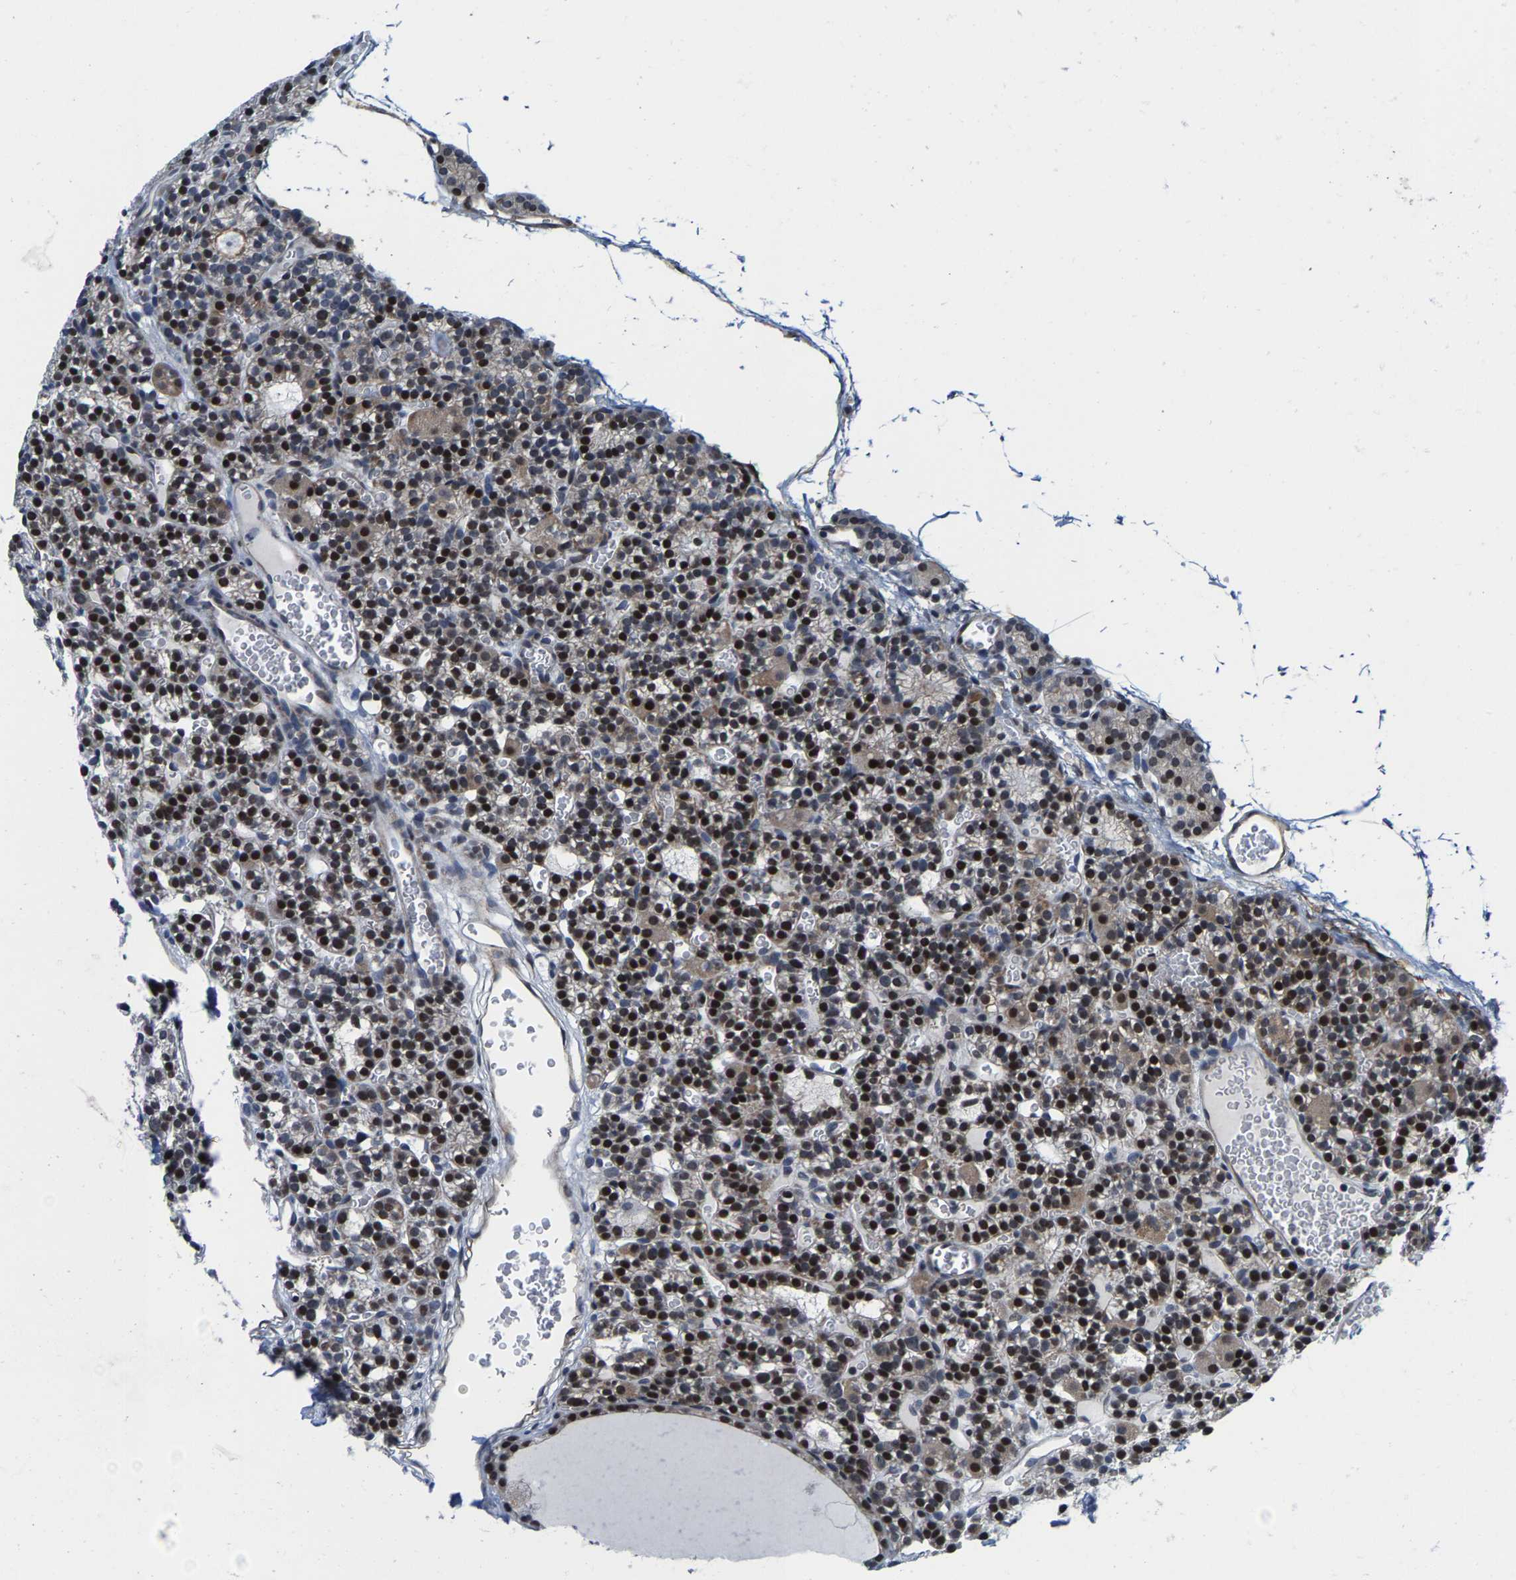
{"staining": {"intensity": "strong", "quantity": ">75%", "location": "nuclear"}, "tissue": "parathyroid gland", "cell_type": "Glandular cells", "image_type": "normal", "snomed": [{"axis": "morphology", "description": "Normal tissue, NOS"}, {"axis": "morphology", "description": "Adenoma, NOS"}, {"axis": "topography", "description": "Parathyroid gland"}], "caption": "Brown immunohistochemical staining in normal human parathyroid gland exhibits strong nuclear positivity in approximately >75% of glandular cells.", "gene": "GTPBP10", "patient": {"sex": "female", "age": 58}}